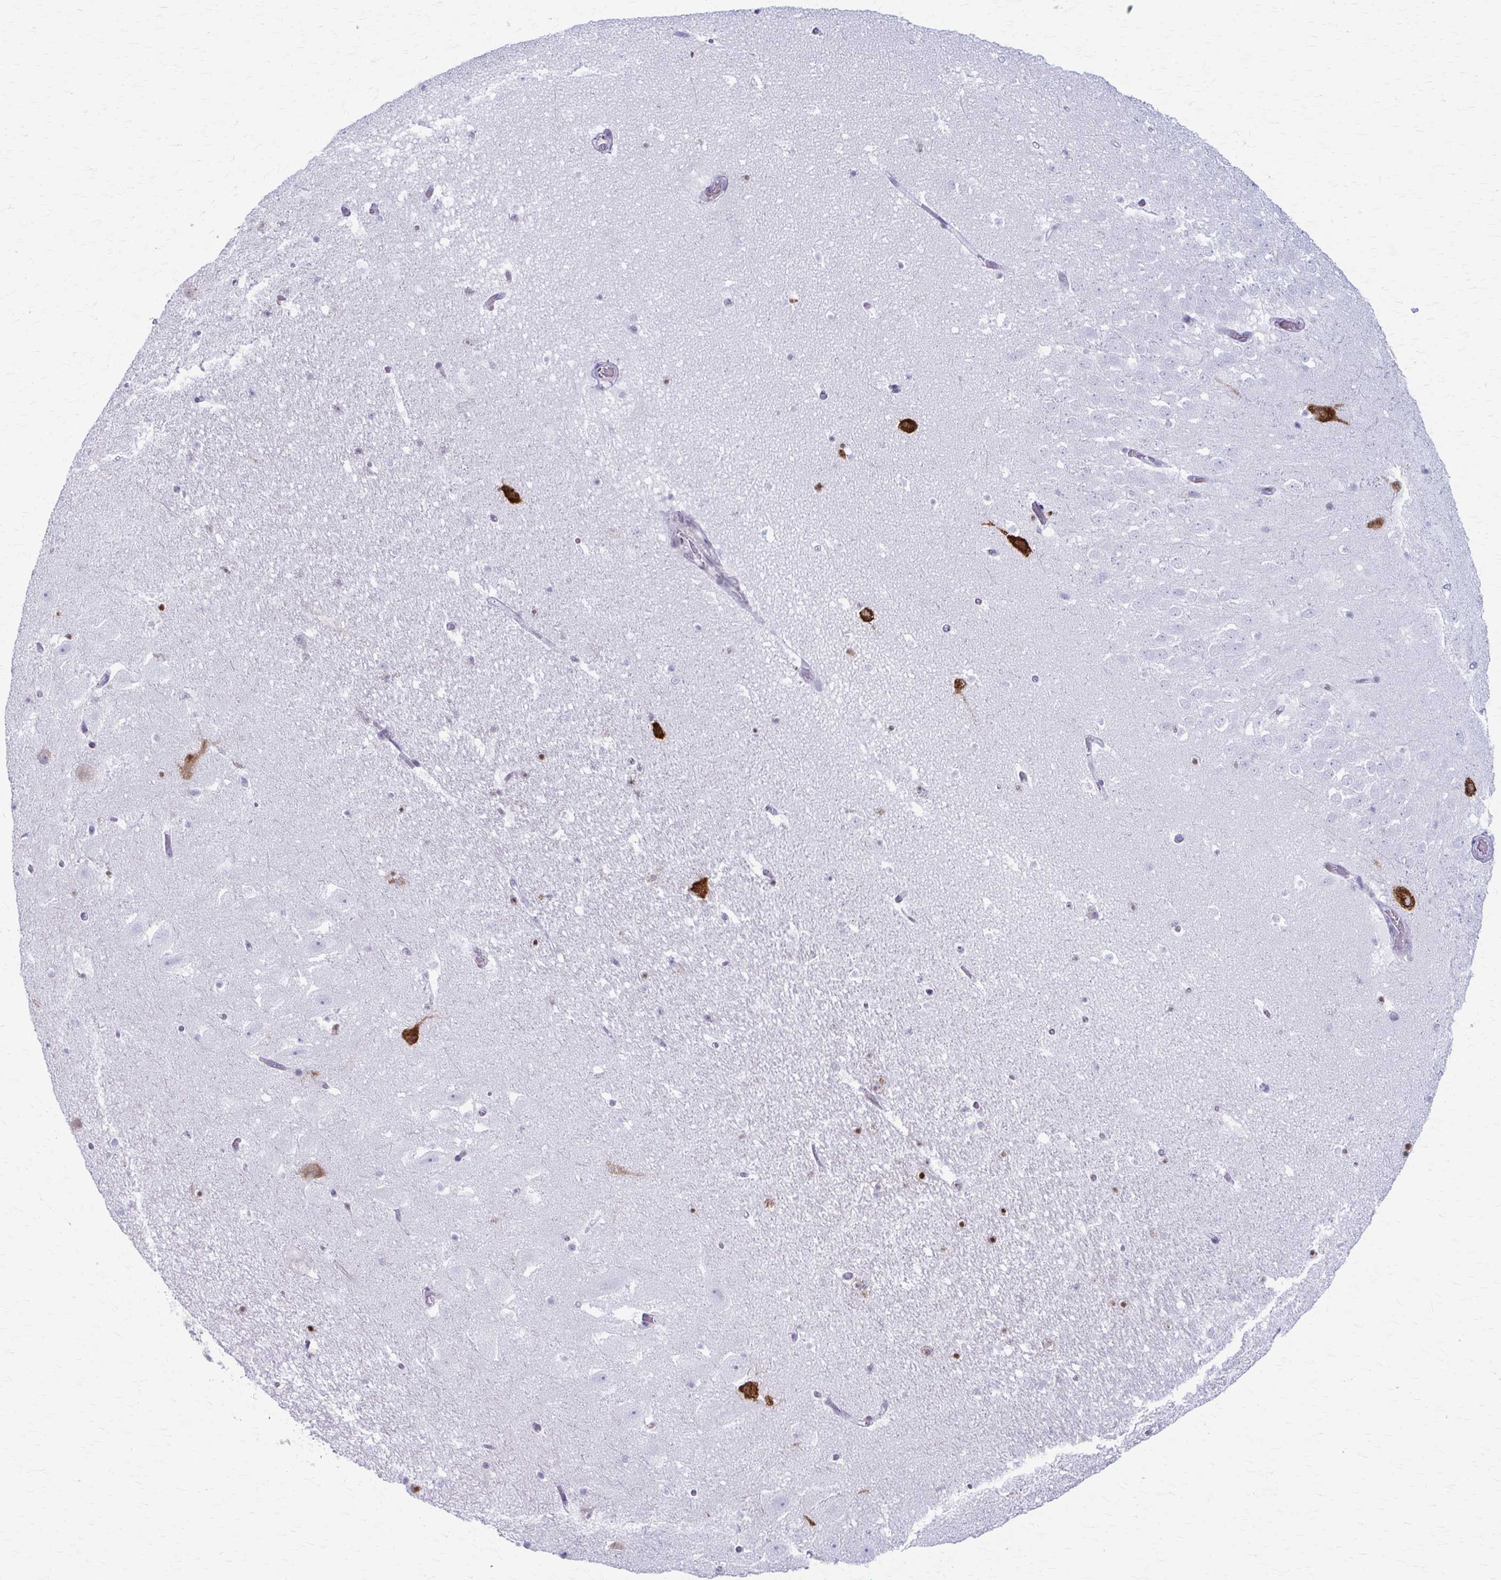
{"staining": {"intensity": "negative", "quantity": "none", "location": "none"}, "tissue": "hippocampus", "cell_type": "Glial cells", "image_type": "normal", "snomed": [{"axis": "morphology", "description": "Normal tissue, NOS"}, {"axis": "topography", "description": "Hippocampus"}], "caption": "DAB (3,3'-diaminobenzidine) immunohistochemical staining of normal hippocampus demonstrates no significant staining in glial cells.", "gene": "PRKRA", "patient": {"sex": "female", "age": 42}}